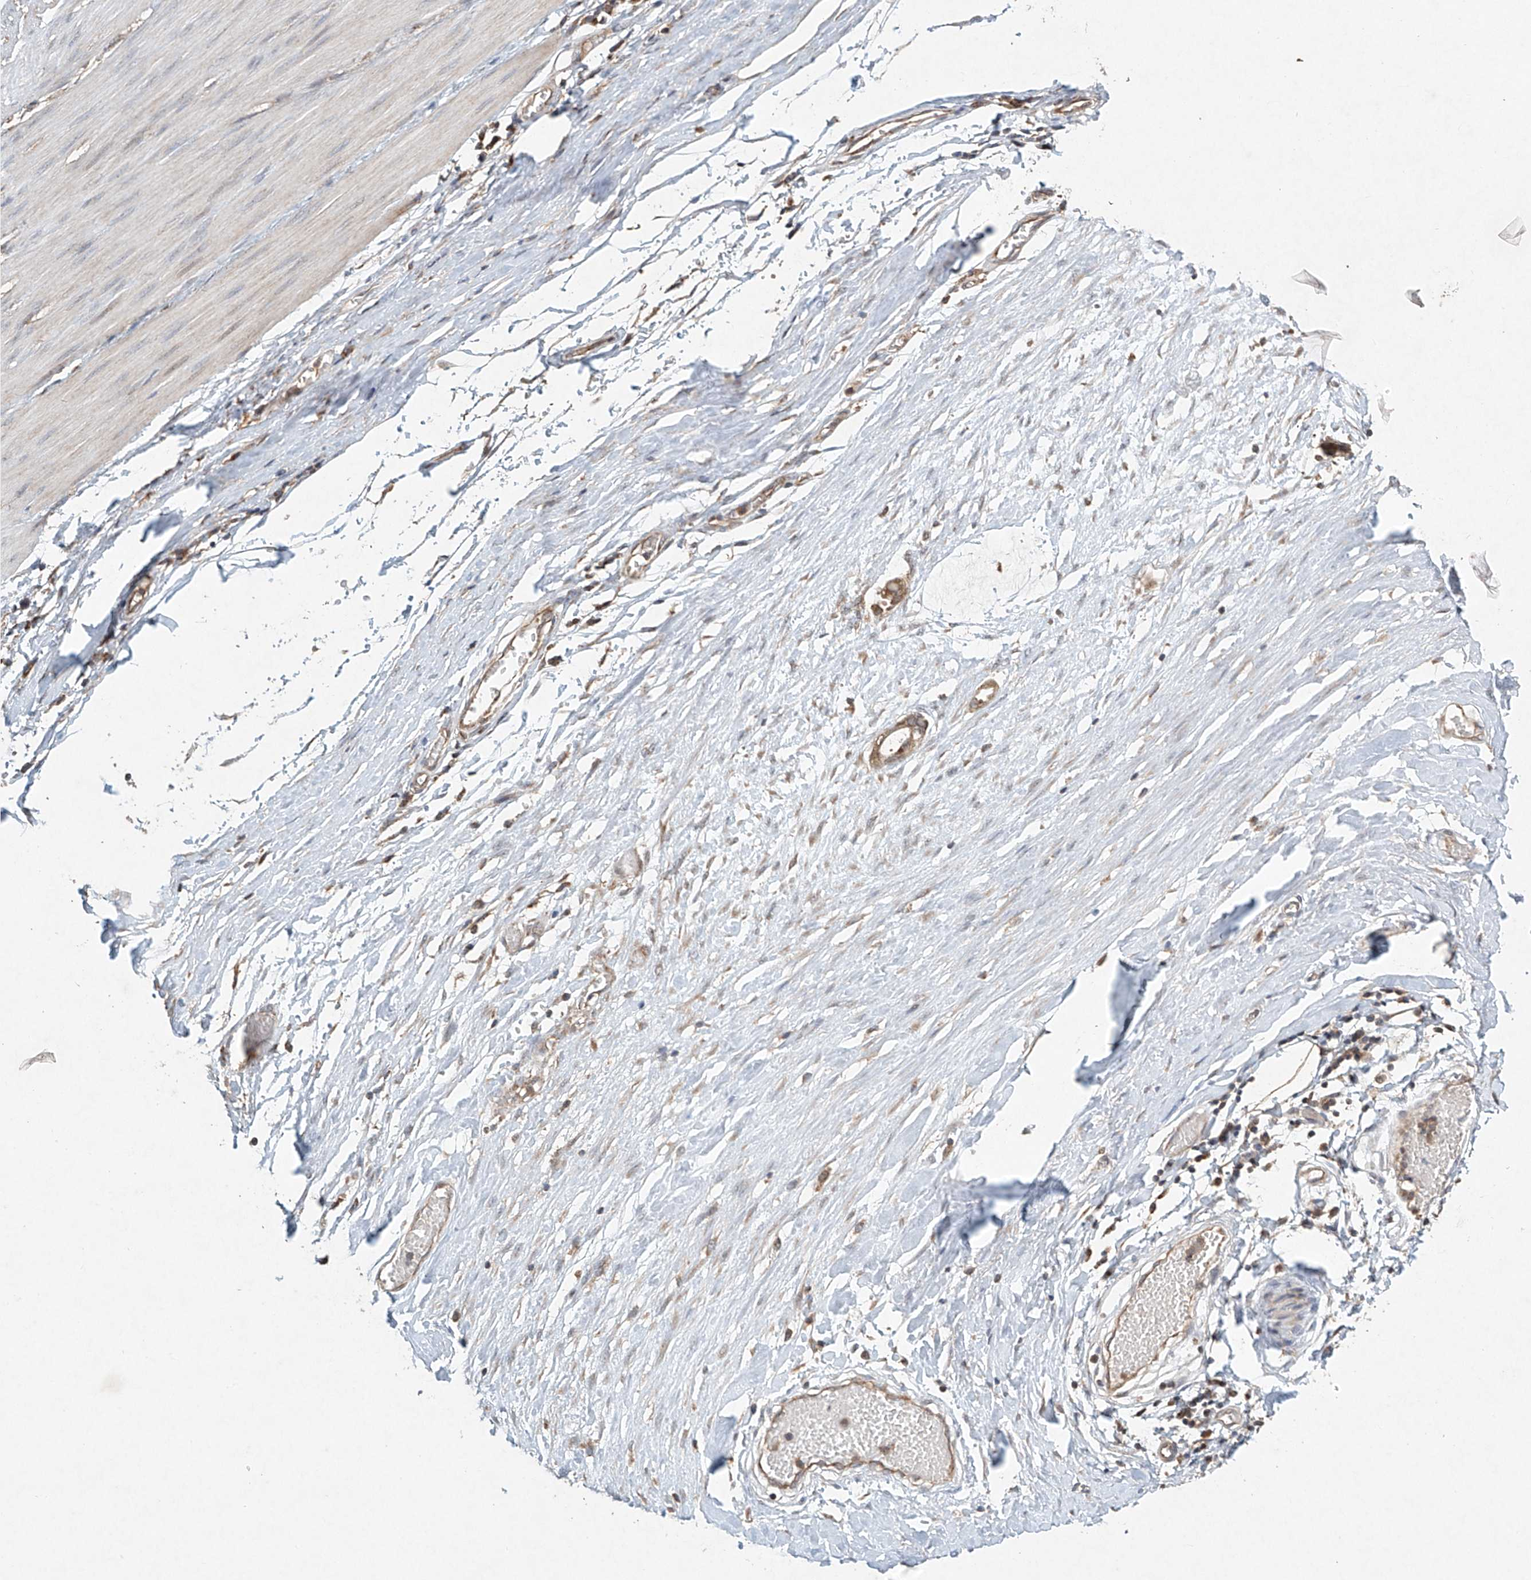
{"staining": {"intensity": "negative", "quantity": "none", "location": "none"}, "tissue": "smooth muscle", "cell_type": "Smooth muscle cells", "image_type": "normal", "snomed": [{"axis": "morphology", "description": "Normal tissue, NOS"}, {"axis": "morphology", "description": "Adenocarcinoma, NOS"}, {"axis": "topography", "description": "Colon"}, {"axis": "topography", "description": "Peripheral nerve tissue"}], "caption": "An immunohistochemistry micrograph of unremarkable smooth muscle is shown. There is no staining in smooth muscle cells of smooth muscle.", "gene": "DCAF11", "patient": {"sex": "male", "age": 14}}